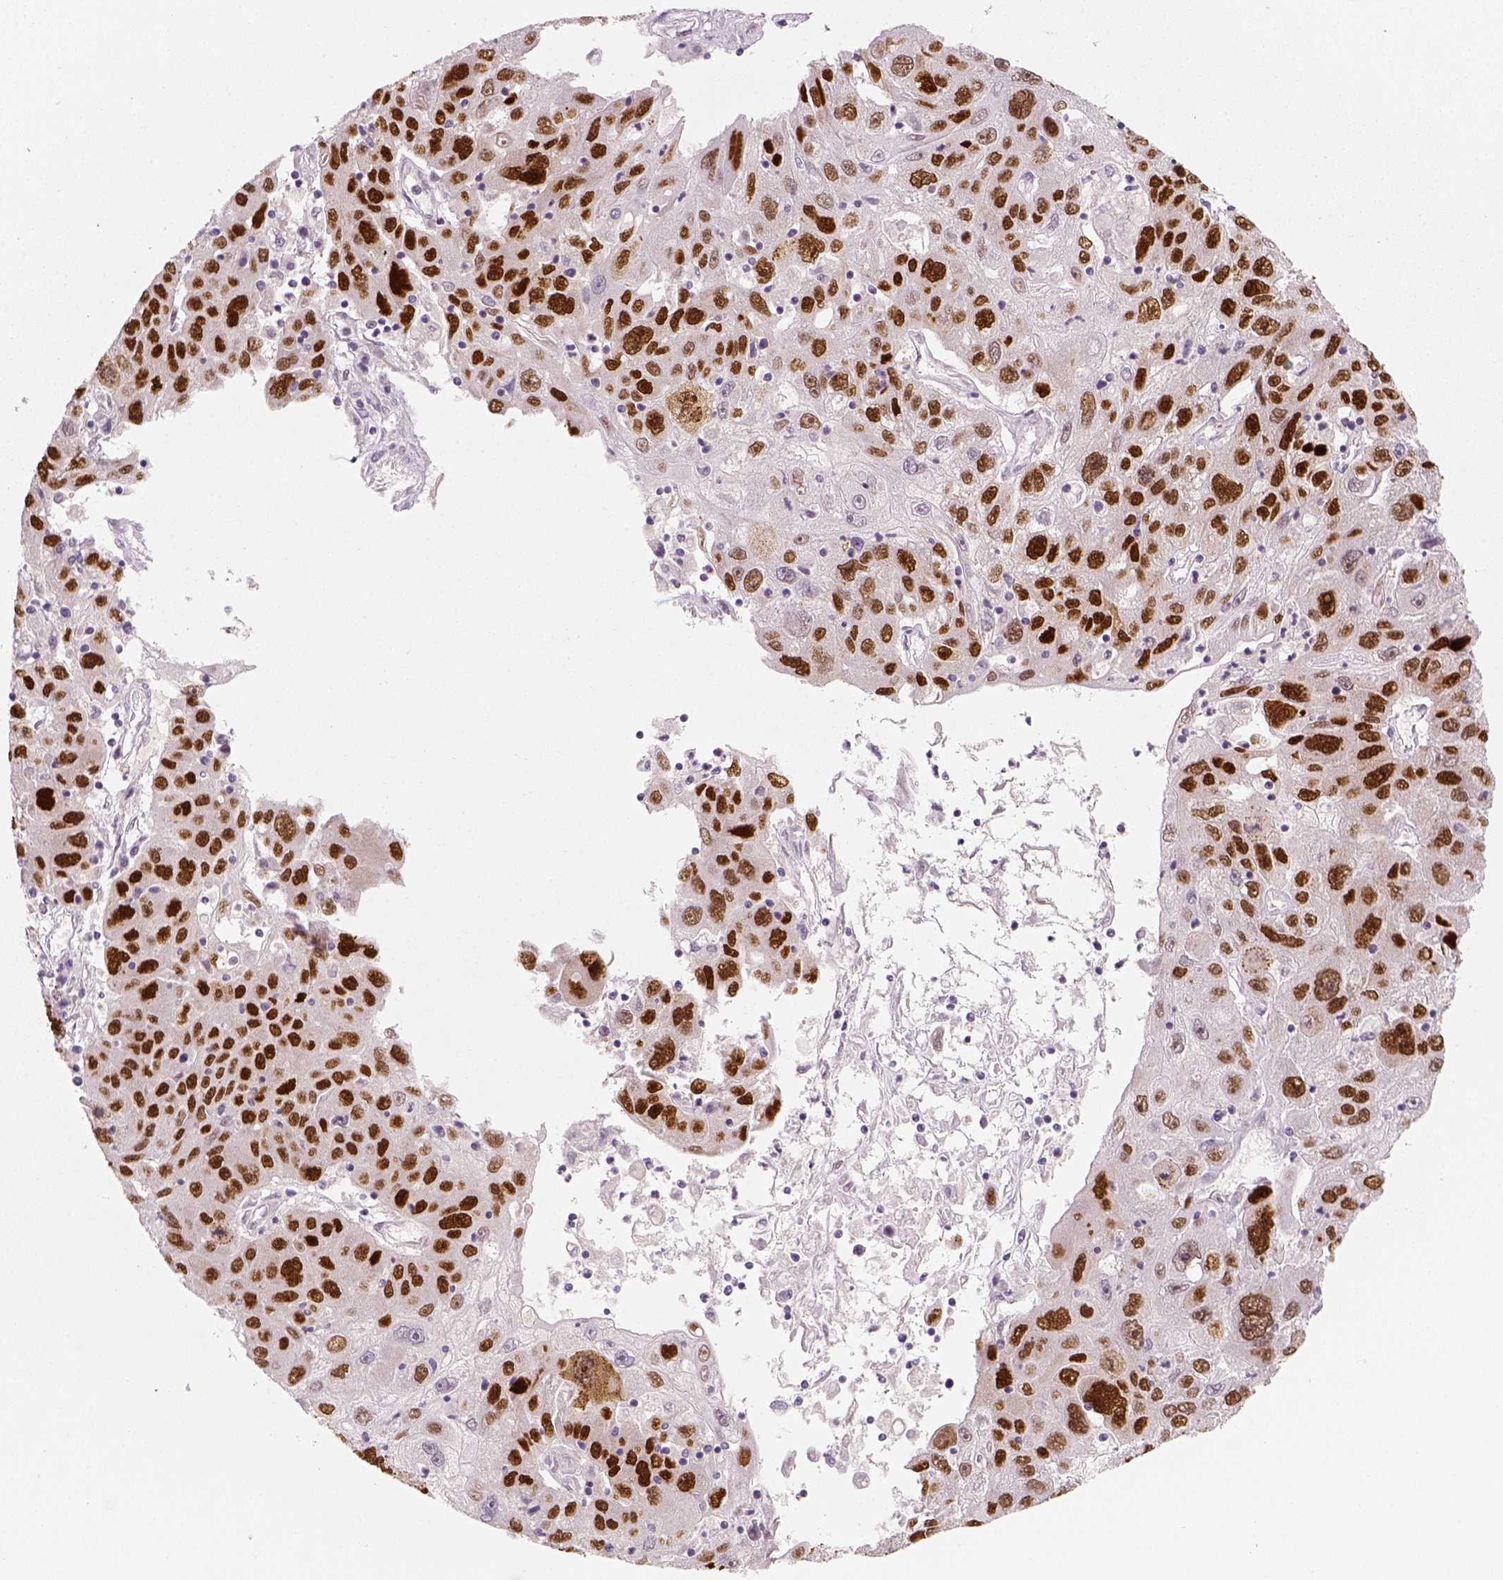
{"staining": {"intensity": "strong", "quantity": ">75%", "location": "nuclear"}, "tissue": "stomach cancer", "cell_type": "Tumor cells", "image_type": "cancer", "snomed": [{"axis": "morphology", "description": "Adenocarcinoma, NOS"}, {"axis": "topography", "description": "Stomach"}], "caption": "Strong nuclear staining for a protein is present in approximately >75% of tumor cells of stomach cancer using IHC.", "gene": "TP53", "patient": {"sex": "male", "age": 56}}